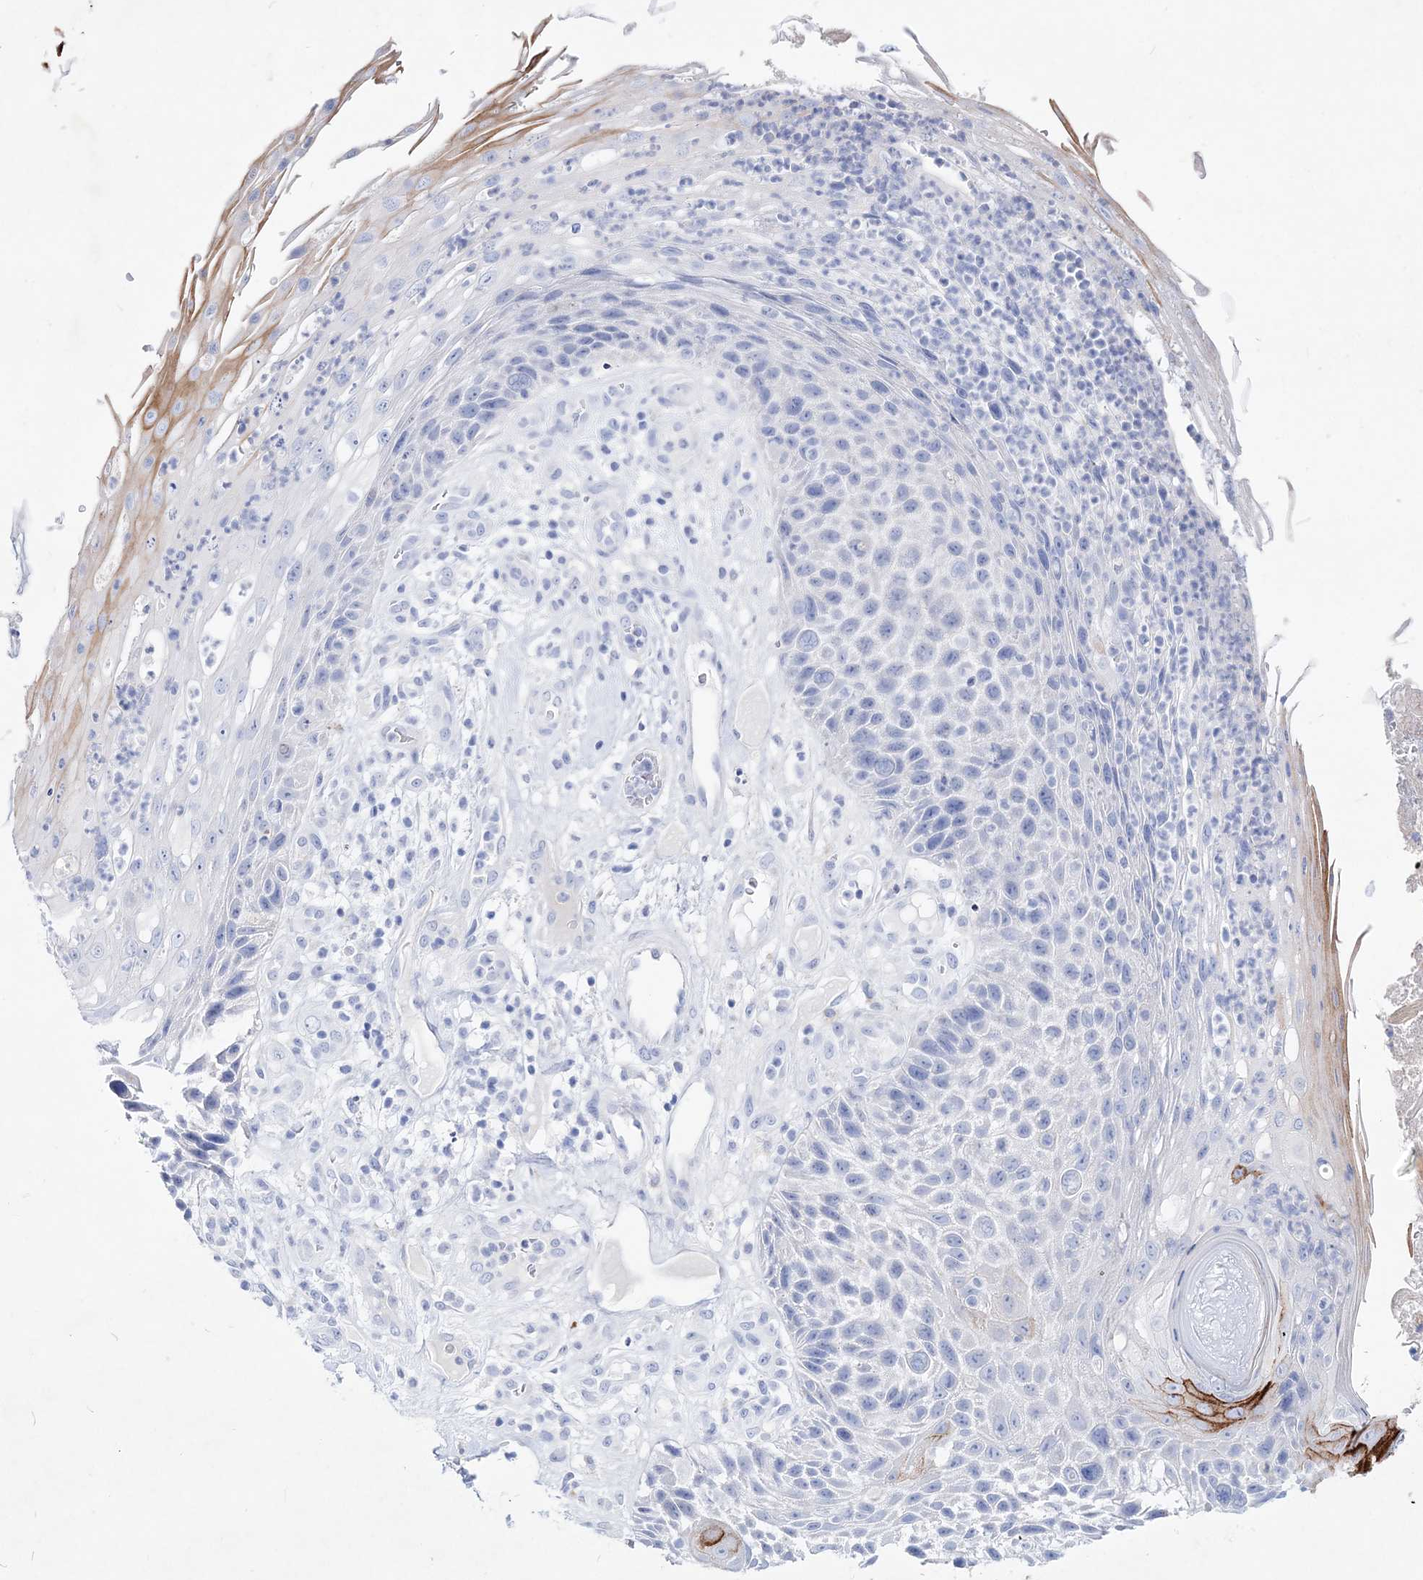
{"staining": {"intensity": "negative", "quantity": "none", "location": "none"}, "tissue": "skin cancer", "cell_type": "Tumor cells", "image_type": "cancer", "snomed": [{"axis": "morphology", "description": "Squamous cell carcinoma, NOS"}, {"axis": "topography", "description": "Skin"}], "caption": "Tumor cells are negative for protein expression in human squamous cell carcinoma (skin). (Stains: DAB (3,3'-diaminobenzidine) IHC with hematoxylin counter stain, Microscopy: brightfield microscopy at high magnification).", "gene": "SPINK7", "patient": {"sex": "female", "age": 88}}